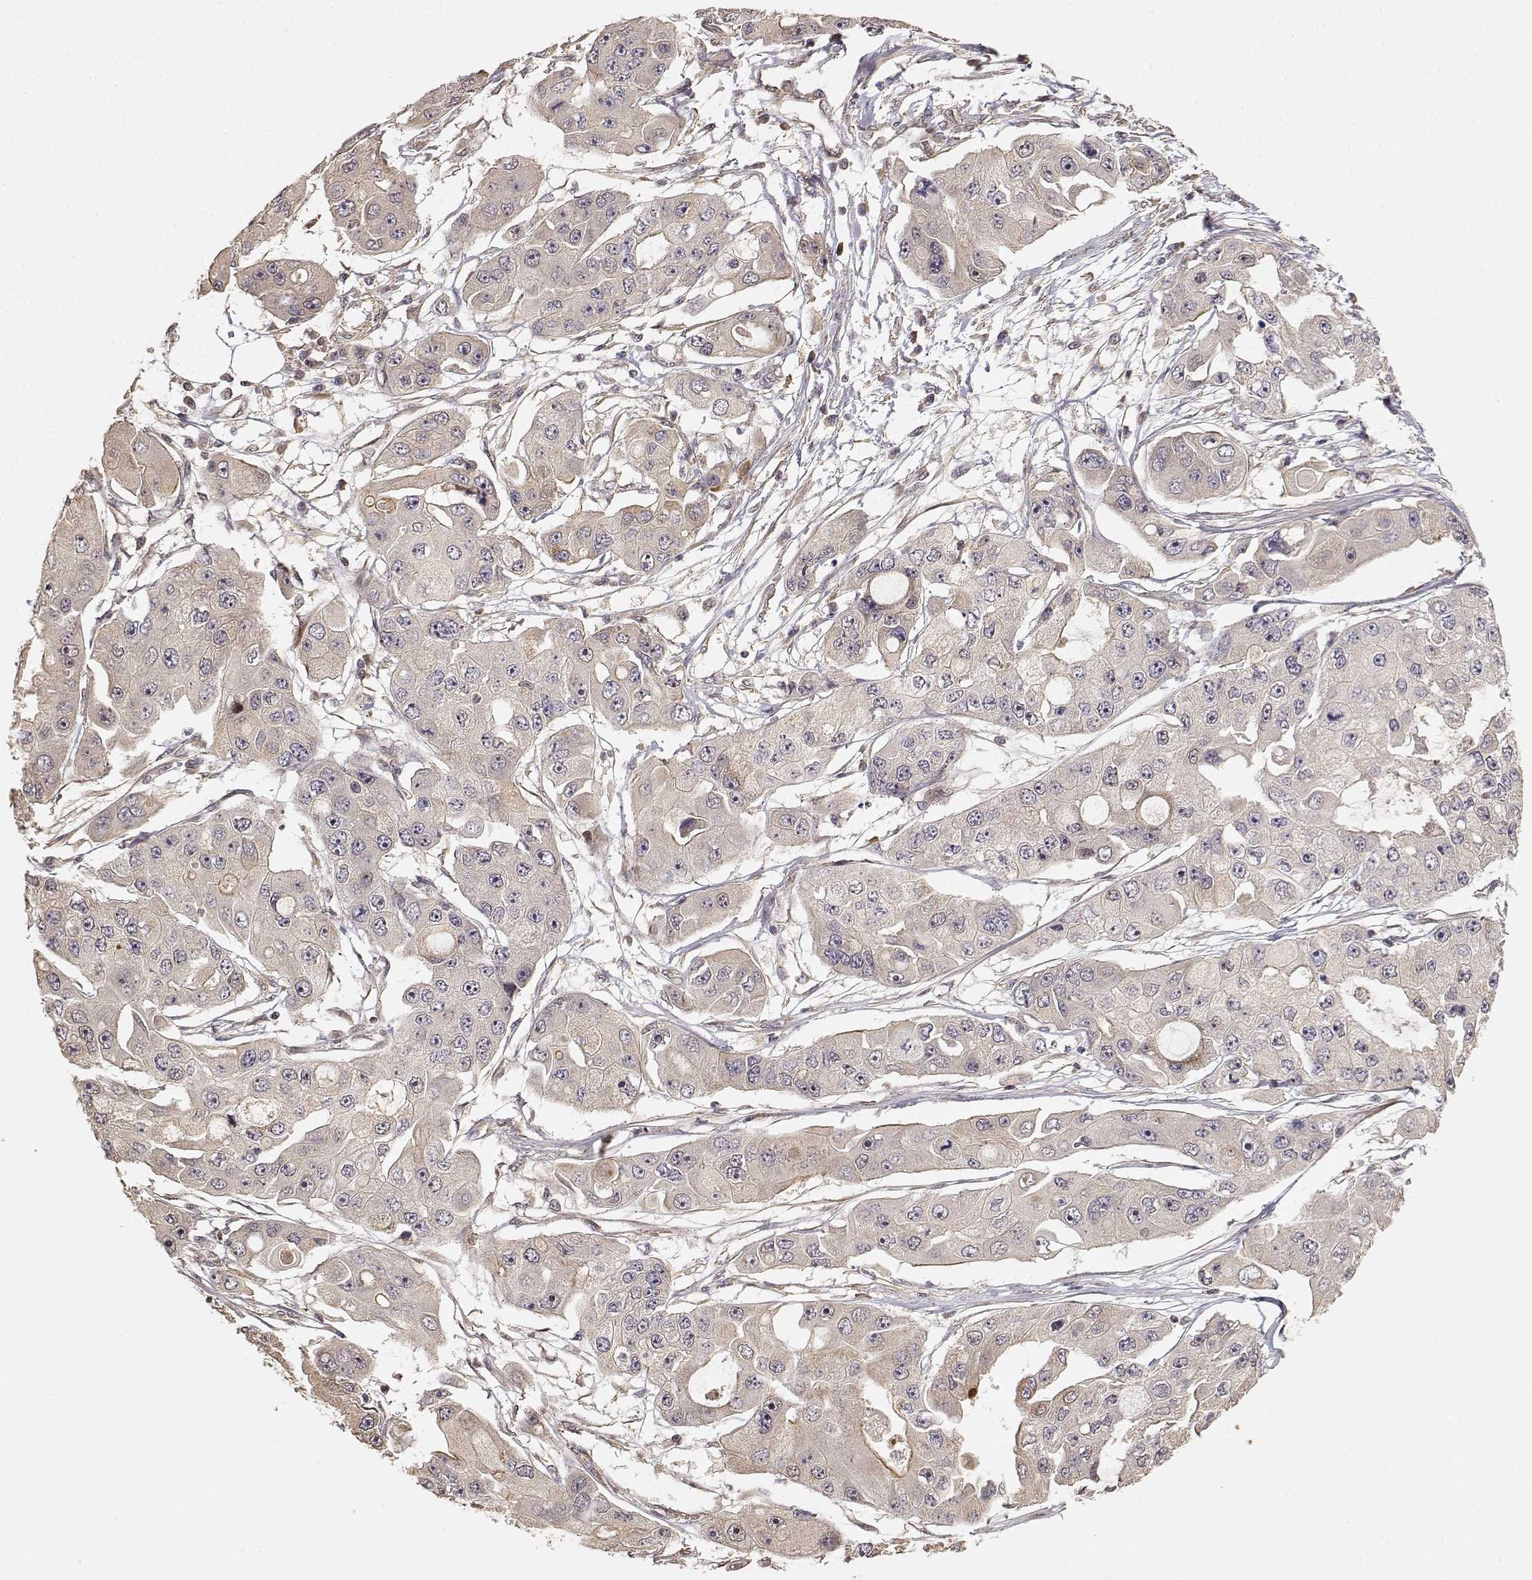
{"staining": {"intensity": "weak", "quantity": ">75%", "location": "cytoplasmic/membranous"}, "tissue": "ovarian cancer", "cell_type": "Tumor cells", "image_type": "cancer", "snomed": [{"axis": "morphology", "description": "Cystadenocarcinoma, serous, NOS"}, {"axis": "topography", "description": "Ovary"}], "caption": "Serous cystadenocarcinoma (ovarian) stained for a protein demonstrates weak cytoplasmic/membranous positivity in tumor cells. The staining was performed using DAB (3,3'-diaminobenzidine) to visualize the protein expression in brown, while the nuclei were stained in blue with hematoxylin (Magnification: 20x).", "gene": "PICK1", "patient": {"sex": "female", "age": 56}}